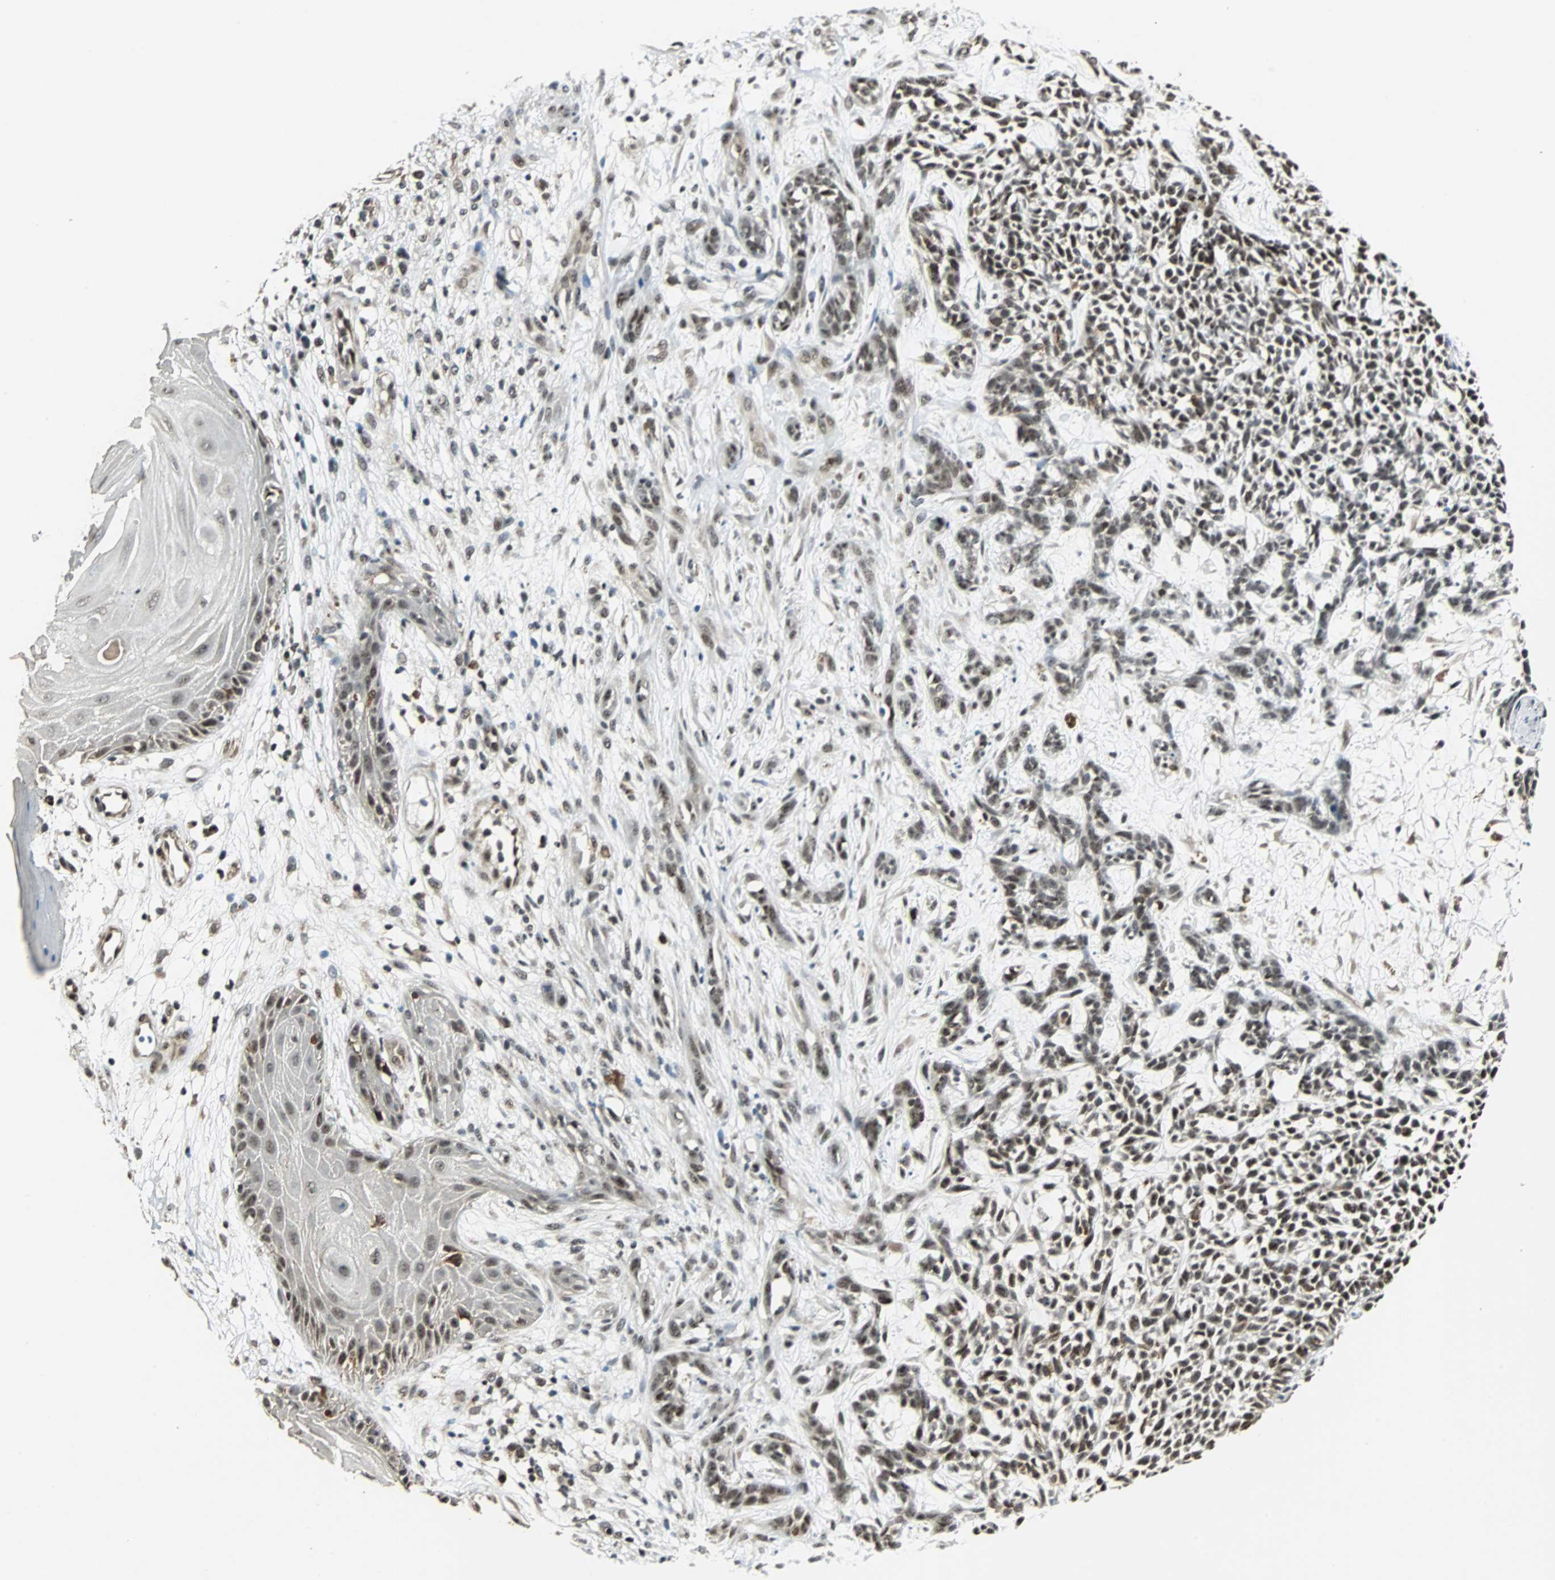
{"staining": {"intensity": "strong", "quantity": ">75%", "location": "nuclear"}, "tissue": "skin cancer", "cell_type": "Tumor cells", "image_type": "cancer", "snomed": [{"axis": "morphology", "description": "Basal cell carcinoma"}, {"axis": "topography", "description": "Skin"}], "caption": "Basal cell carcinoma (skin) stained for a protein displays strong nuclear positivity in tumor cells. The protein of interest is stained brown, and the nuclei are stained in blue (DAB (3,3'-diaminobenzidine) IHC with brightfield microscopy, high magnification).", "gene": "MED4", "patient": {"sex": "female", "age": 84}}